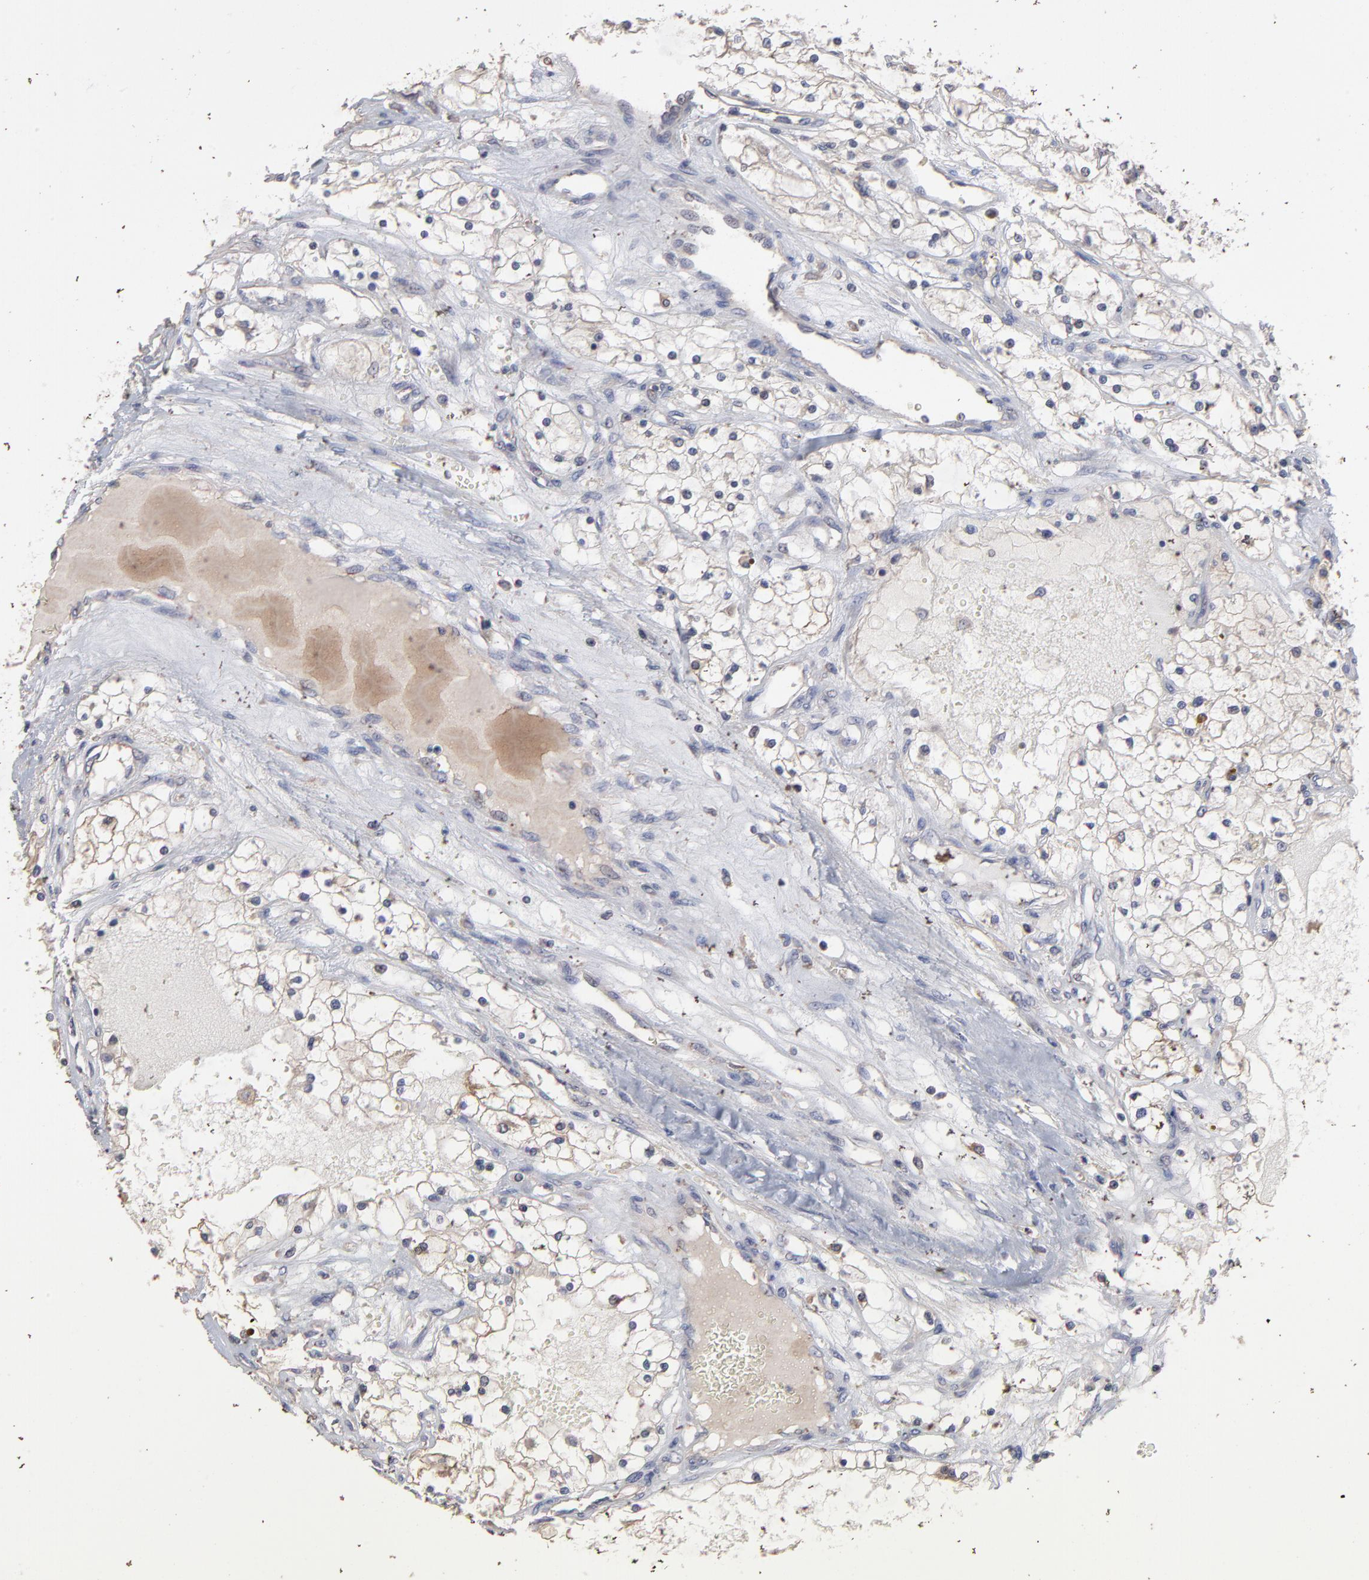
{"staining": {"intensity": "weak", "quantity": "<25%", "location": "cytoplasmic/membranous,nuclear"}, "tissue": "renal cancer", "cell_type": "Tumor cells", "image_type": "cancer", "snomed": [{"axis": "morphology", "description": "Adenocarcinoma, NOS"}, {"axis": "topography", "description": "Kidney"}], "caption": "Renal cancer (adenocarcinoma) stained for a protein using IHC displays no staining tumor cells.", "gene": "TANGO2", "patient": {"sex": "male", "age": 61}}